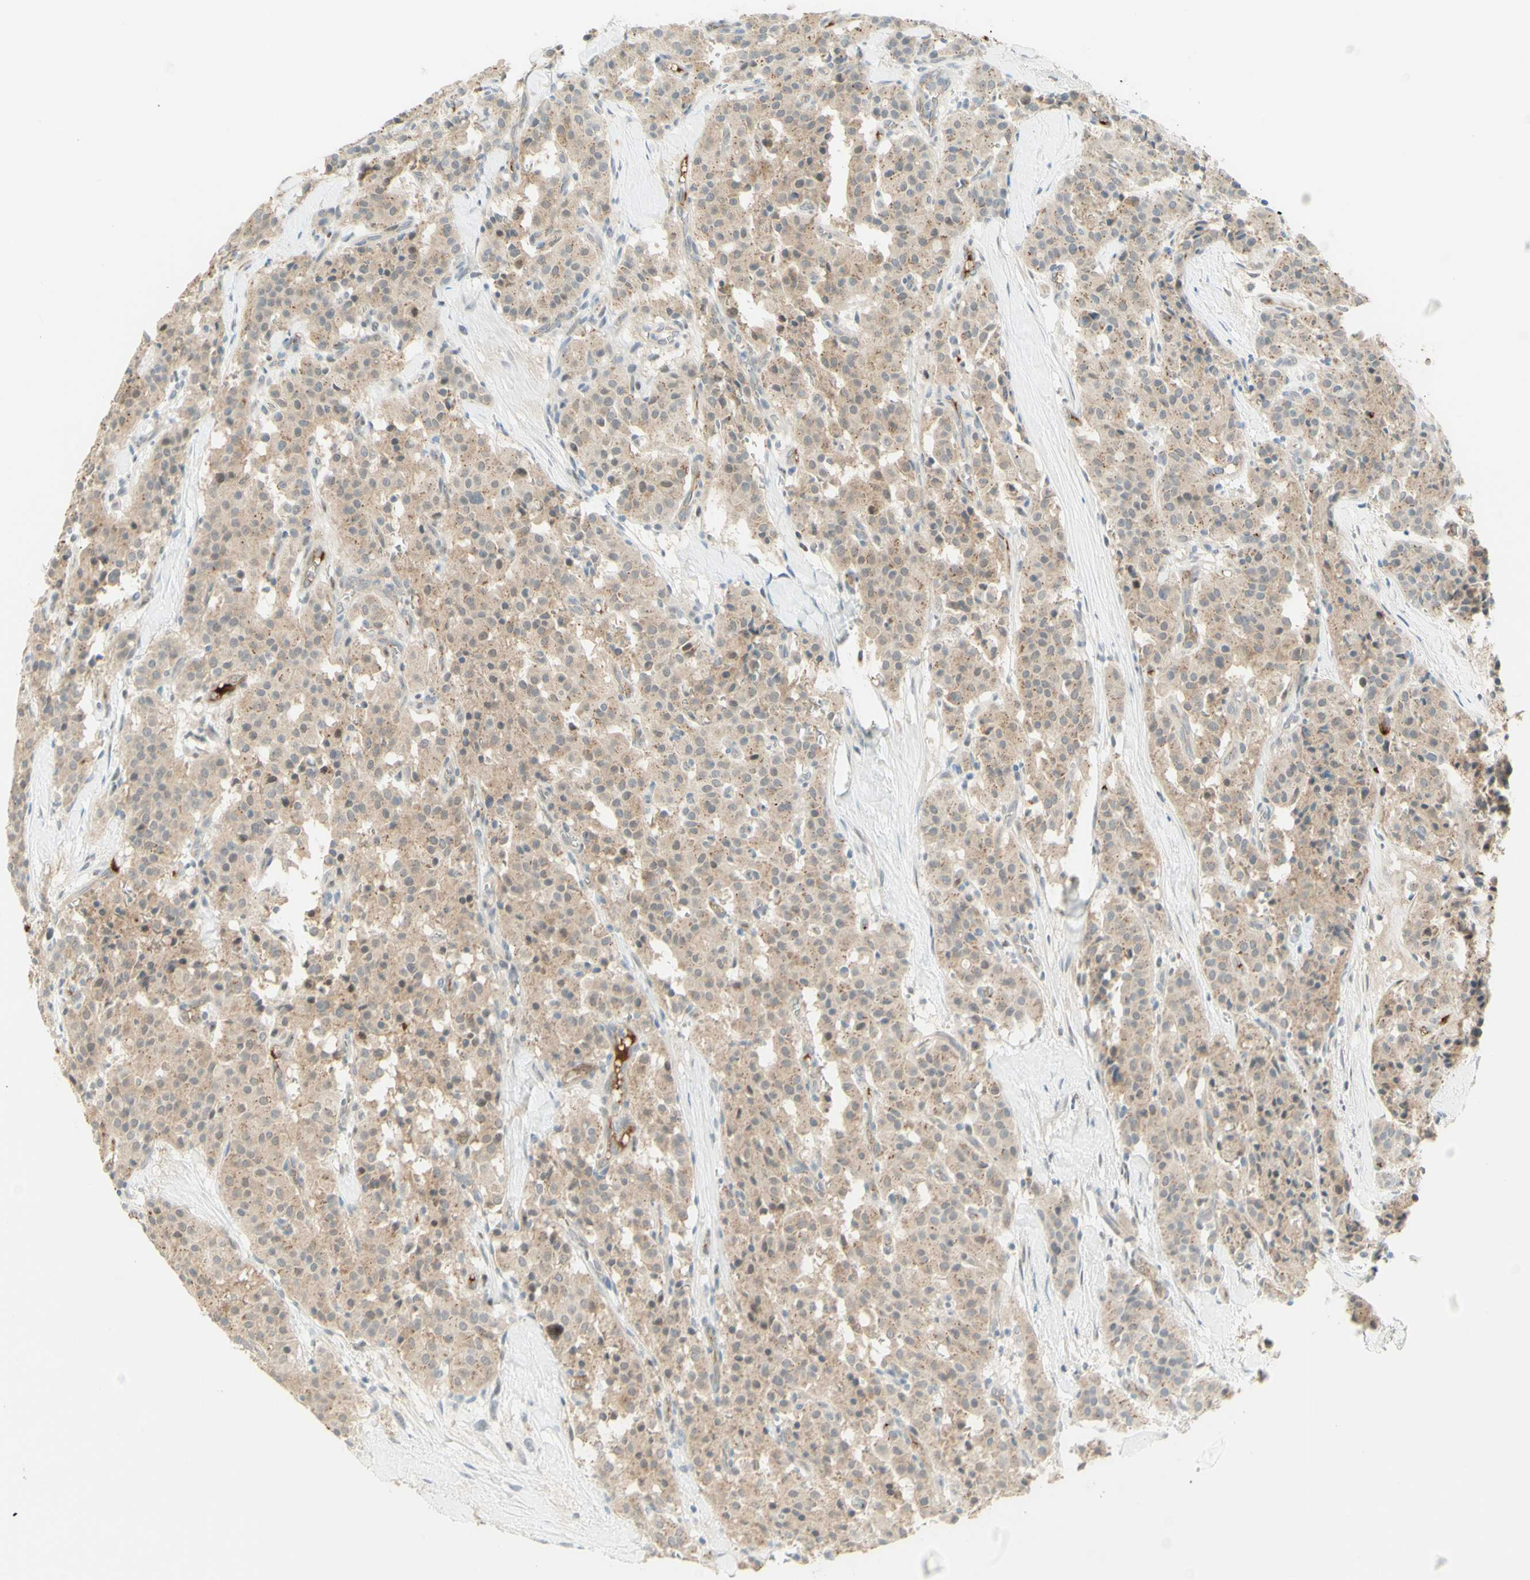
{"staining": {"intensity": "weak", "quantity": ">75%", "location": "cytoplasmic/membranous"}, "tissue": "carcinoid", "cell_type": "Tumor cells", "image_type": "cancer", "snomed": [{"axis": "morphology", "description": "Carcinoid, malignant, NOS"}, {"axis": "topography", "description": "Lung"}], "caption": "Immunohistochemical staining of carcinoid (malignant) shows weak cytoplasmic/membranous protein staining in about >75% of tumor cells.", "gene": "ANGPT2", "patient": {"sex": "male", "age": 30}}